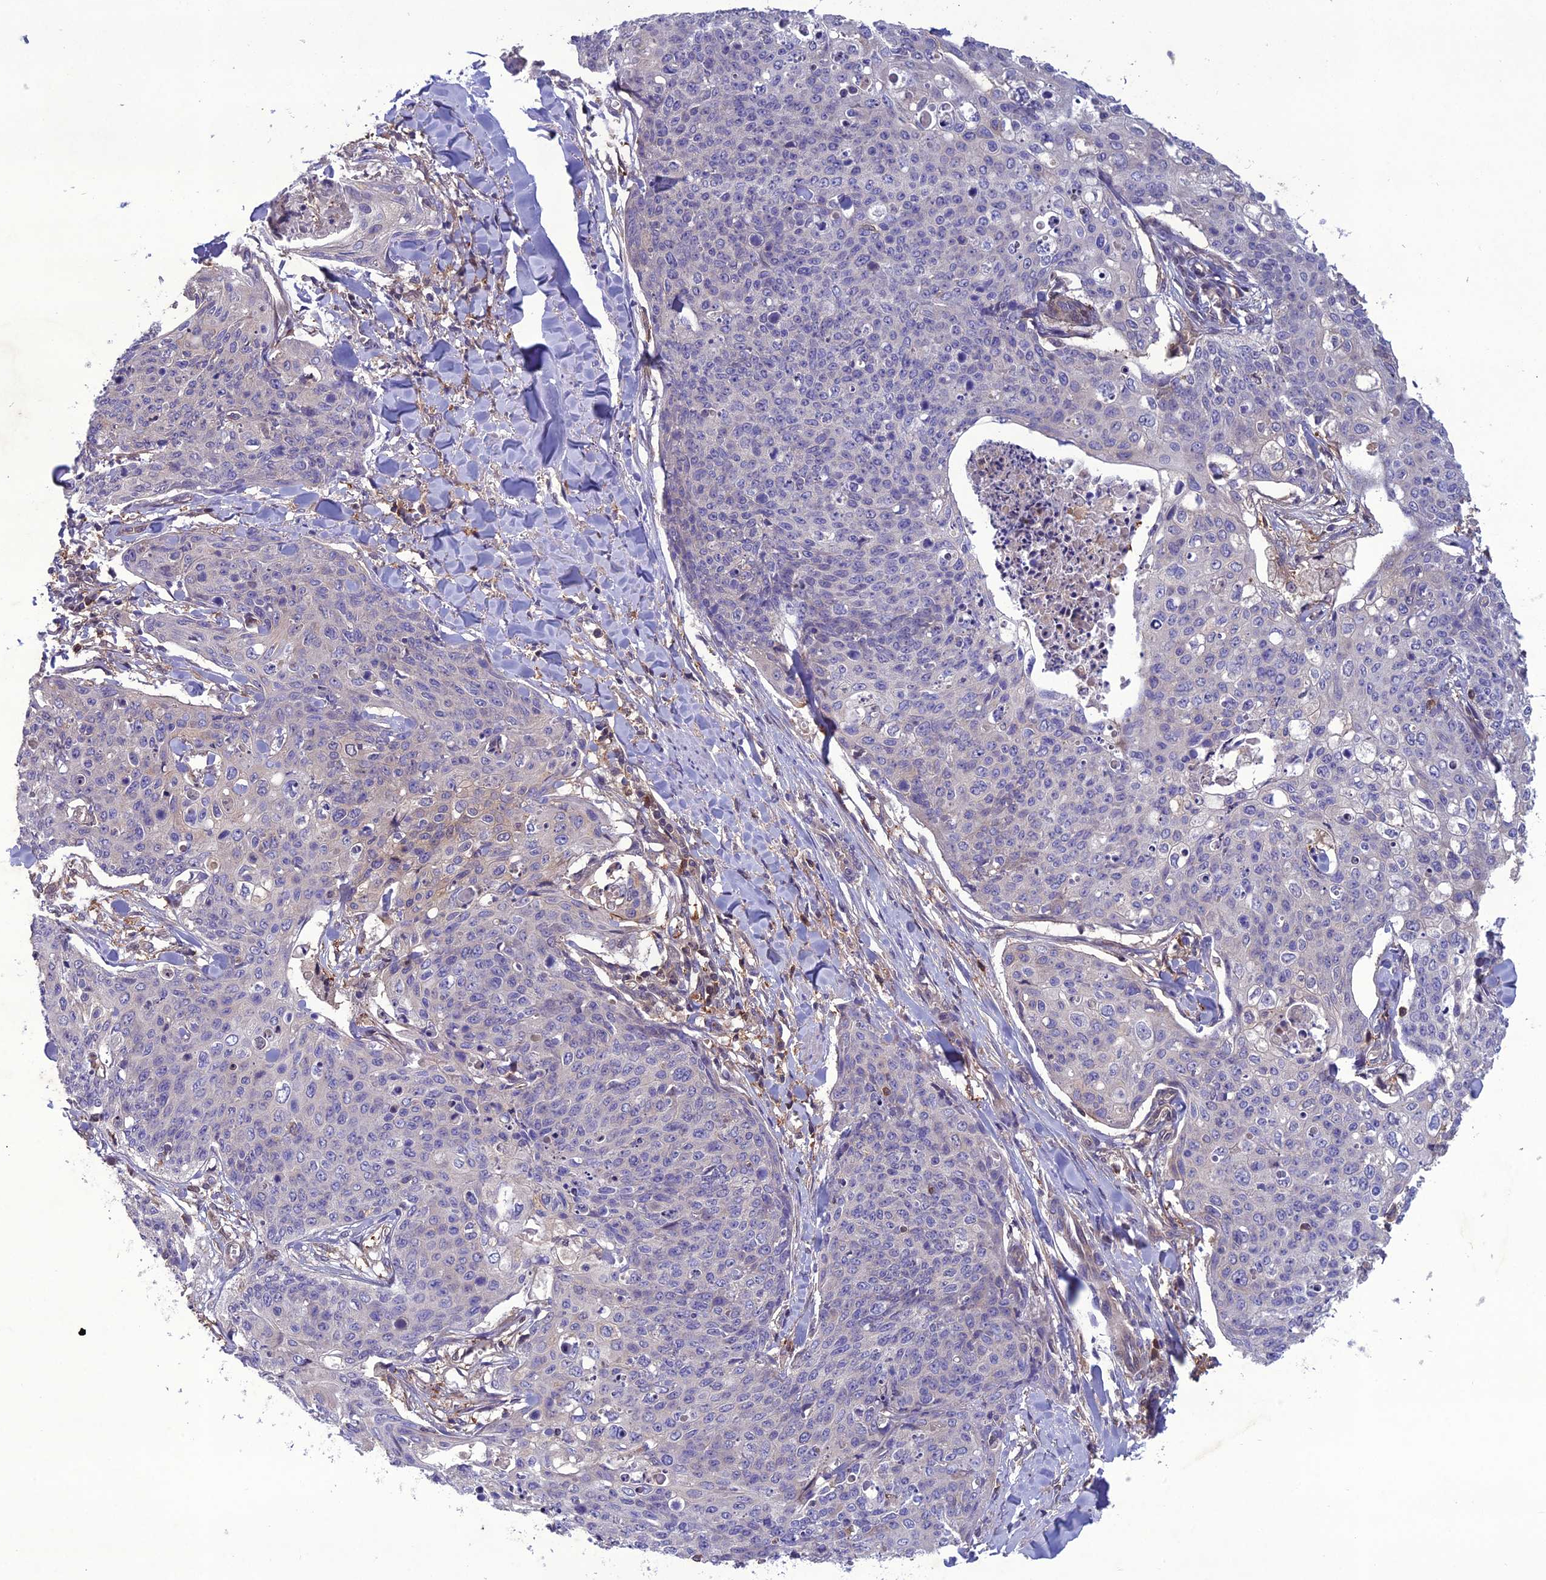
{"staining": {"intensity": "negative", "quantity": "none", "location": "none"}, "tissue": "skin cancer", "cell_type": "Tumor cells", "image_type": "cancer", "snomed": [{"axis": "morphology", "description": "Squamous cell carcinoma, NOS"}, {"axis": "topography", "description": "Skin"}, {"axis": "topography", "description": "Vulva"}], "caption": "Tumor cells show no significant positivity in skin cancer (squamous cell carcinoma). (DAB immunohistochemistry (IHC) visualized using brightfield microscopy, high magnification).", "gene": "GDF6", "patient": {"sex": "female", "age": 85}}